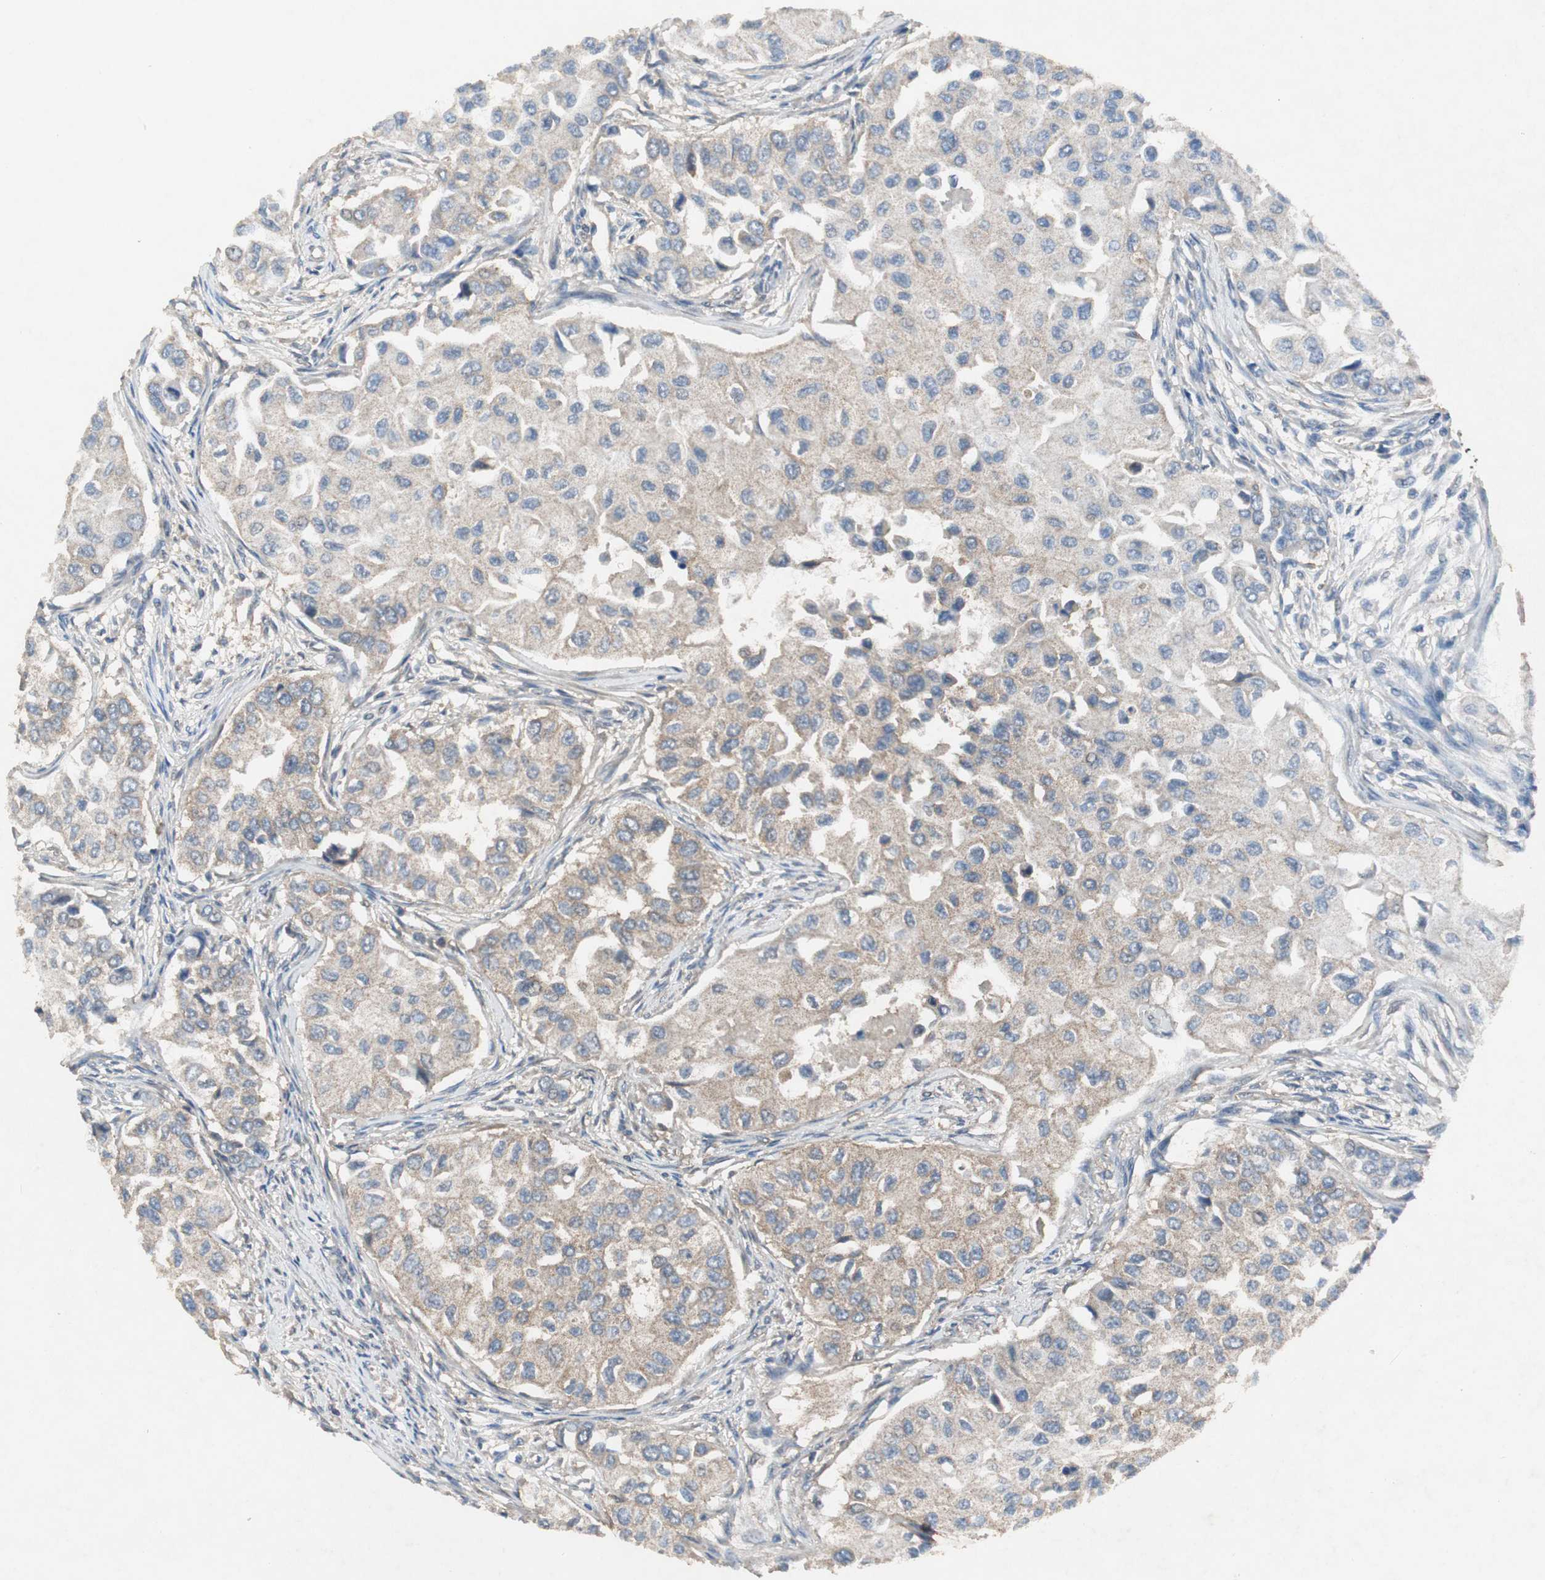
{"staining": {"intensity": "moderate", "quantity": "25%-75%", "location": "cytoplasmic/membranous"}, "tissue": "breast cancer", "cell_type": "Tumor cells", "image_type": "cancer", "snomed": [{"axis": "morphology", "description": "Normal tissue, NOS"}, {"axis": "morphology", "description": "Duct carcinoma"}, {"axis": "topography", "description": "Breast"}], "caption": "IHC of breast cancer (intraductal carcinoma) displays medium levels of moderate cytoplasmic/membranous staining in approximately 25%-75% of tumor cells.", "gene": "VBP1", "patient": {"sex": "female", "age": 49}}